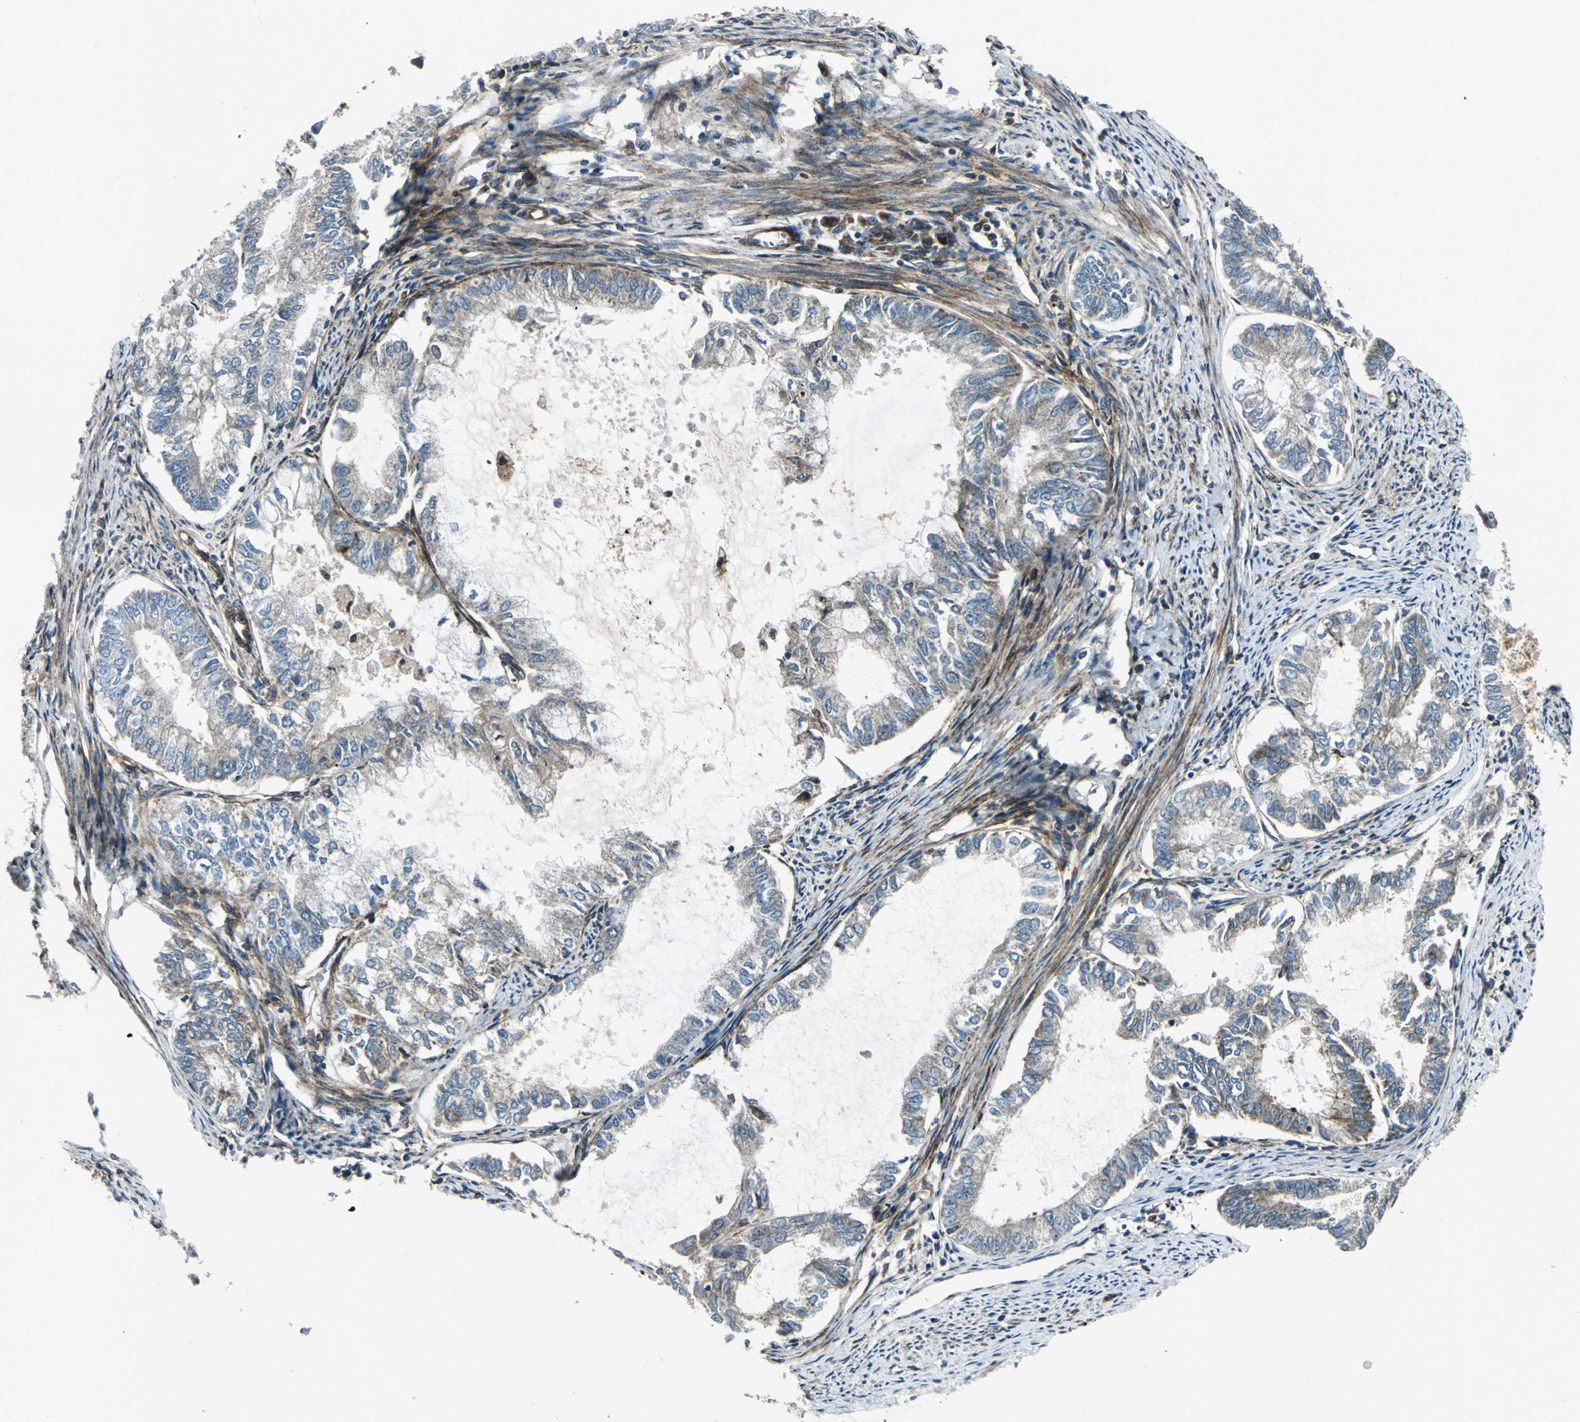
{"staining": {"intensity": "weak", "quantity": "25%-75%", "location": "cytoplasmic/membranous"}, "tissue": "endometrial cancer", "cell_type": "Tumor cells", "image_type": "cancer", "snomed": [{"axis": "morphology", "description": "Adenocarcinoma, NOS"}, {"axis": "topography", "description": "Endometrium"}], "caption": "Immunohistochemistry image of neoplastic tissue: adenocarcinoma (endometrial) stained using immunohistochemistry demonstrates low levels of weak protein expression localized specifically in the cytoplasmic/membranous of tumor cells, appearing as a cytoplasmic/membranous brown color.", "gene": "HTATIP2", "patient": {"sex": "female", "age": 86}}